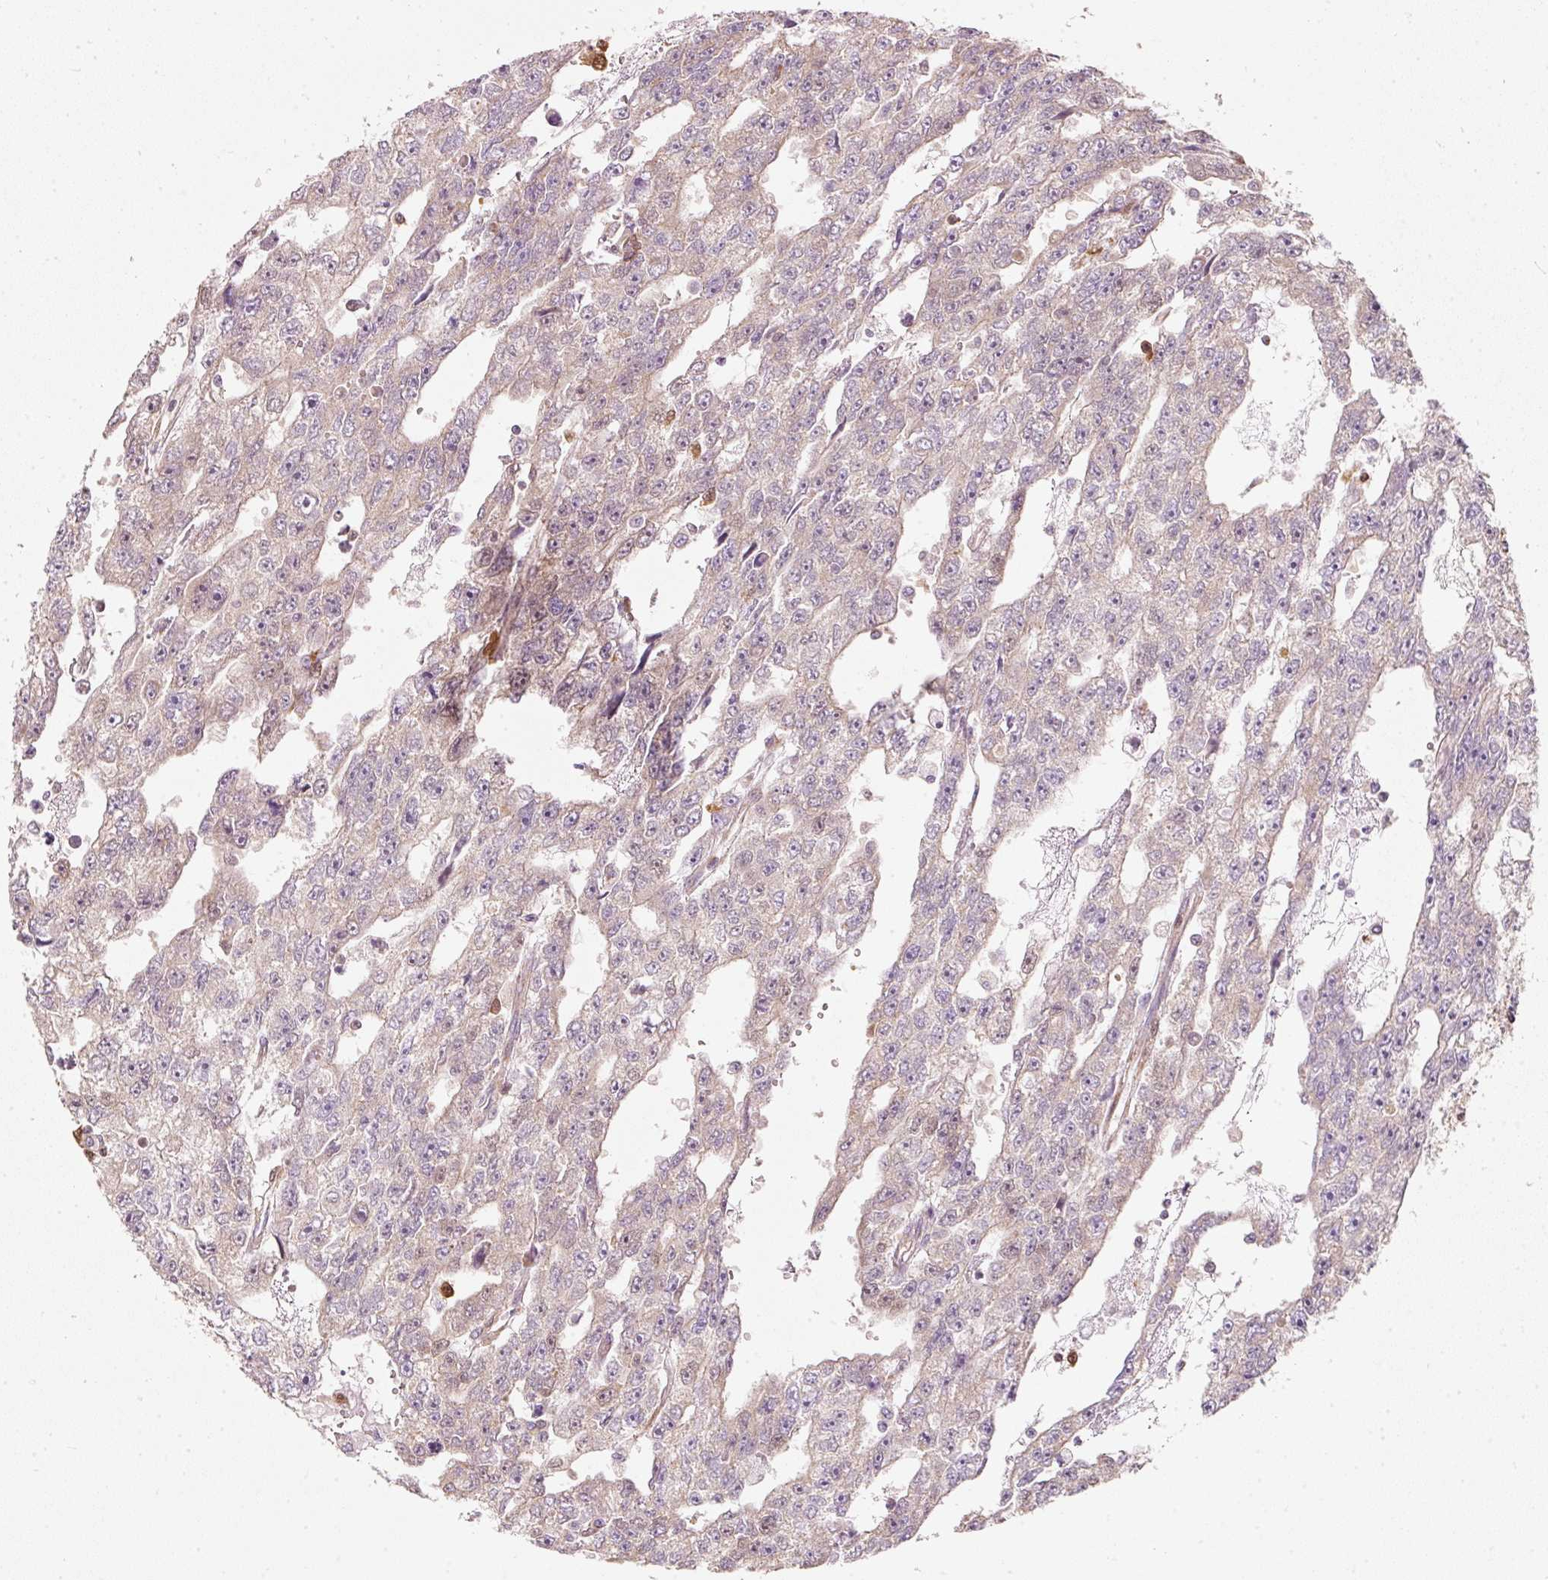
{"staining": {"intensity": "negative", "quantity": "none", "location": "none"}, "tissue": "testis cancer", "cell_type": "Tumor cells", "image_type": "cancer", "snomed": [{"axis": "morphology", "description": "Carcinoma, Embryonal, NOS"}, {"axis": "topography", "description": "Testis"}], "caption": "Immunohistochemistry (IHC) of testis cancer shows no expression in tumor cells.", "gene": "DUT", "patient": {"sex": "male", "age": 20}}